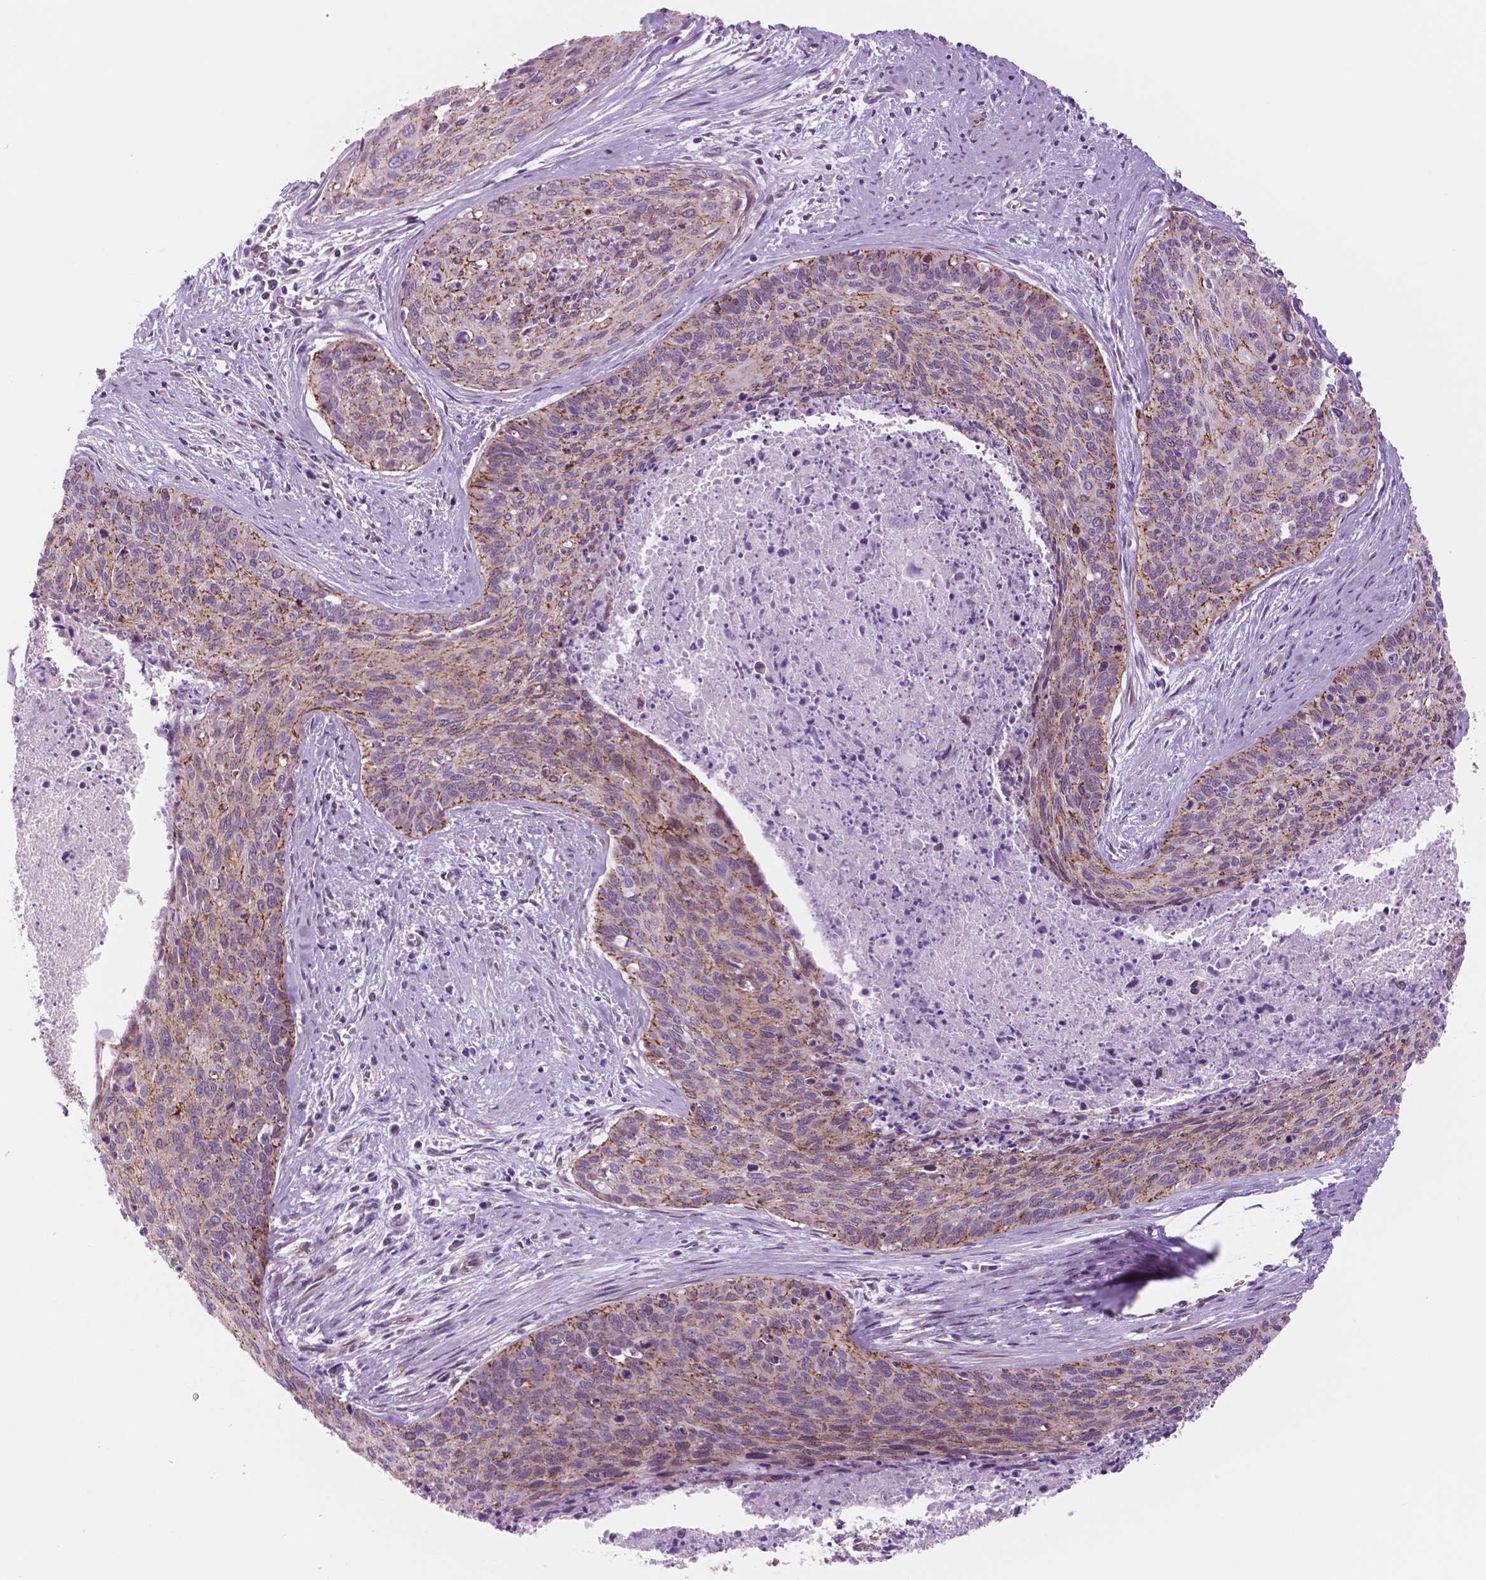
{"staining": {"intensity": "moderate", "quantity": ">75%", "location": "cytoplasmic/membranous"}, "tissue": "cervical cancer", "cell_type": "Tumor cells", "image_type": "cancer", "snomed": [{"axis": "morphology", "description": "Squamous cell carcinoma, NOS"}, {"axis": "topography", "description": "Cervix"}], "caption": "A brown stain highlights moderate cytoplasmic/membranous positivity of a protein in human cervical squamous cell carcinoma tumor cells.", "gene": "RND3", "patient": {"sex": "female", "age": 55}}